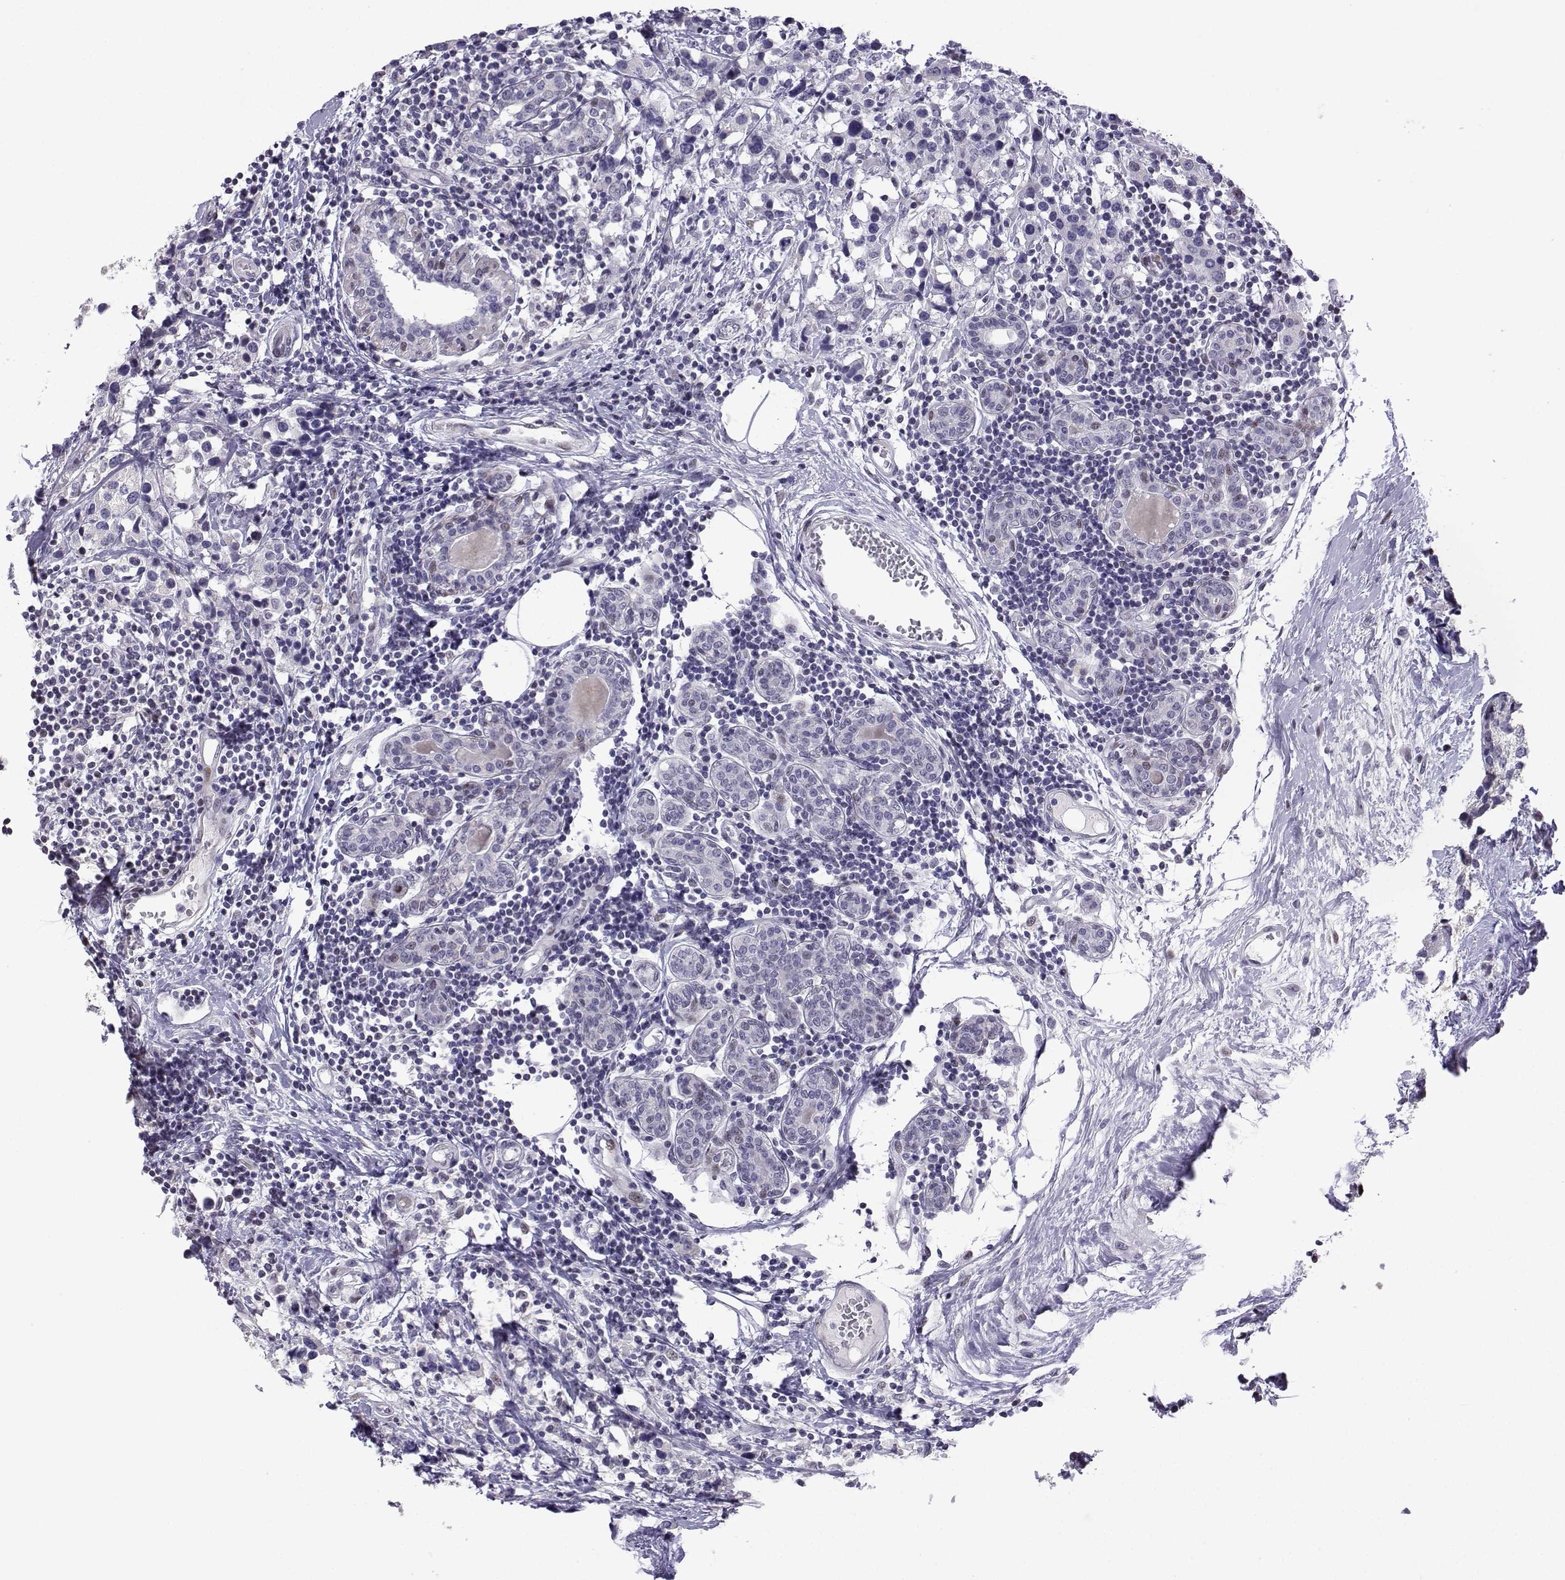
{"staining": {"intensity": "negative", "quantity": "none", "location": "none"}, "tissue": "breast cancer", "cell_type": "Tumor cells", "image_type": "cancer", "snomed": [{"axis": "morphology", "description": "Lobular carcinoma"}, {"axis": "topography", "description": "Breast"}], "caption": "Tumor cells are negative for protein expression in human breast cancer (lobular carcinoma). The staining is performed using DAB (3,3'-diaminobenzidine) brown chromogen with nuclei counter-stained in using hematoxylin.", "gene": "CFAP70", "patient": {"sex": "female", "age": 59}}